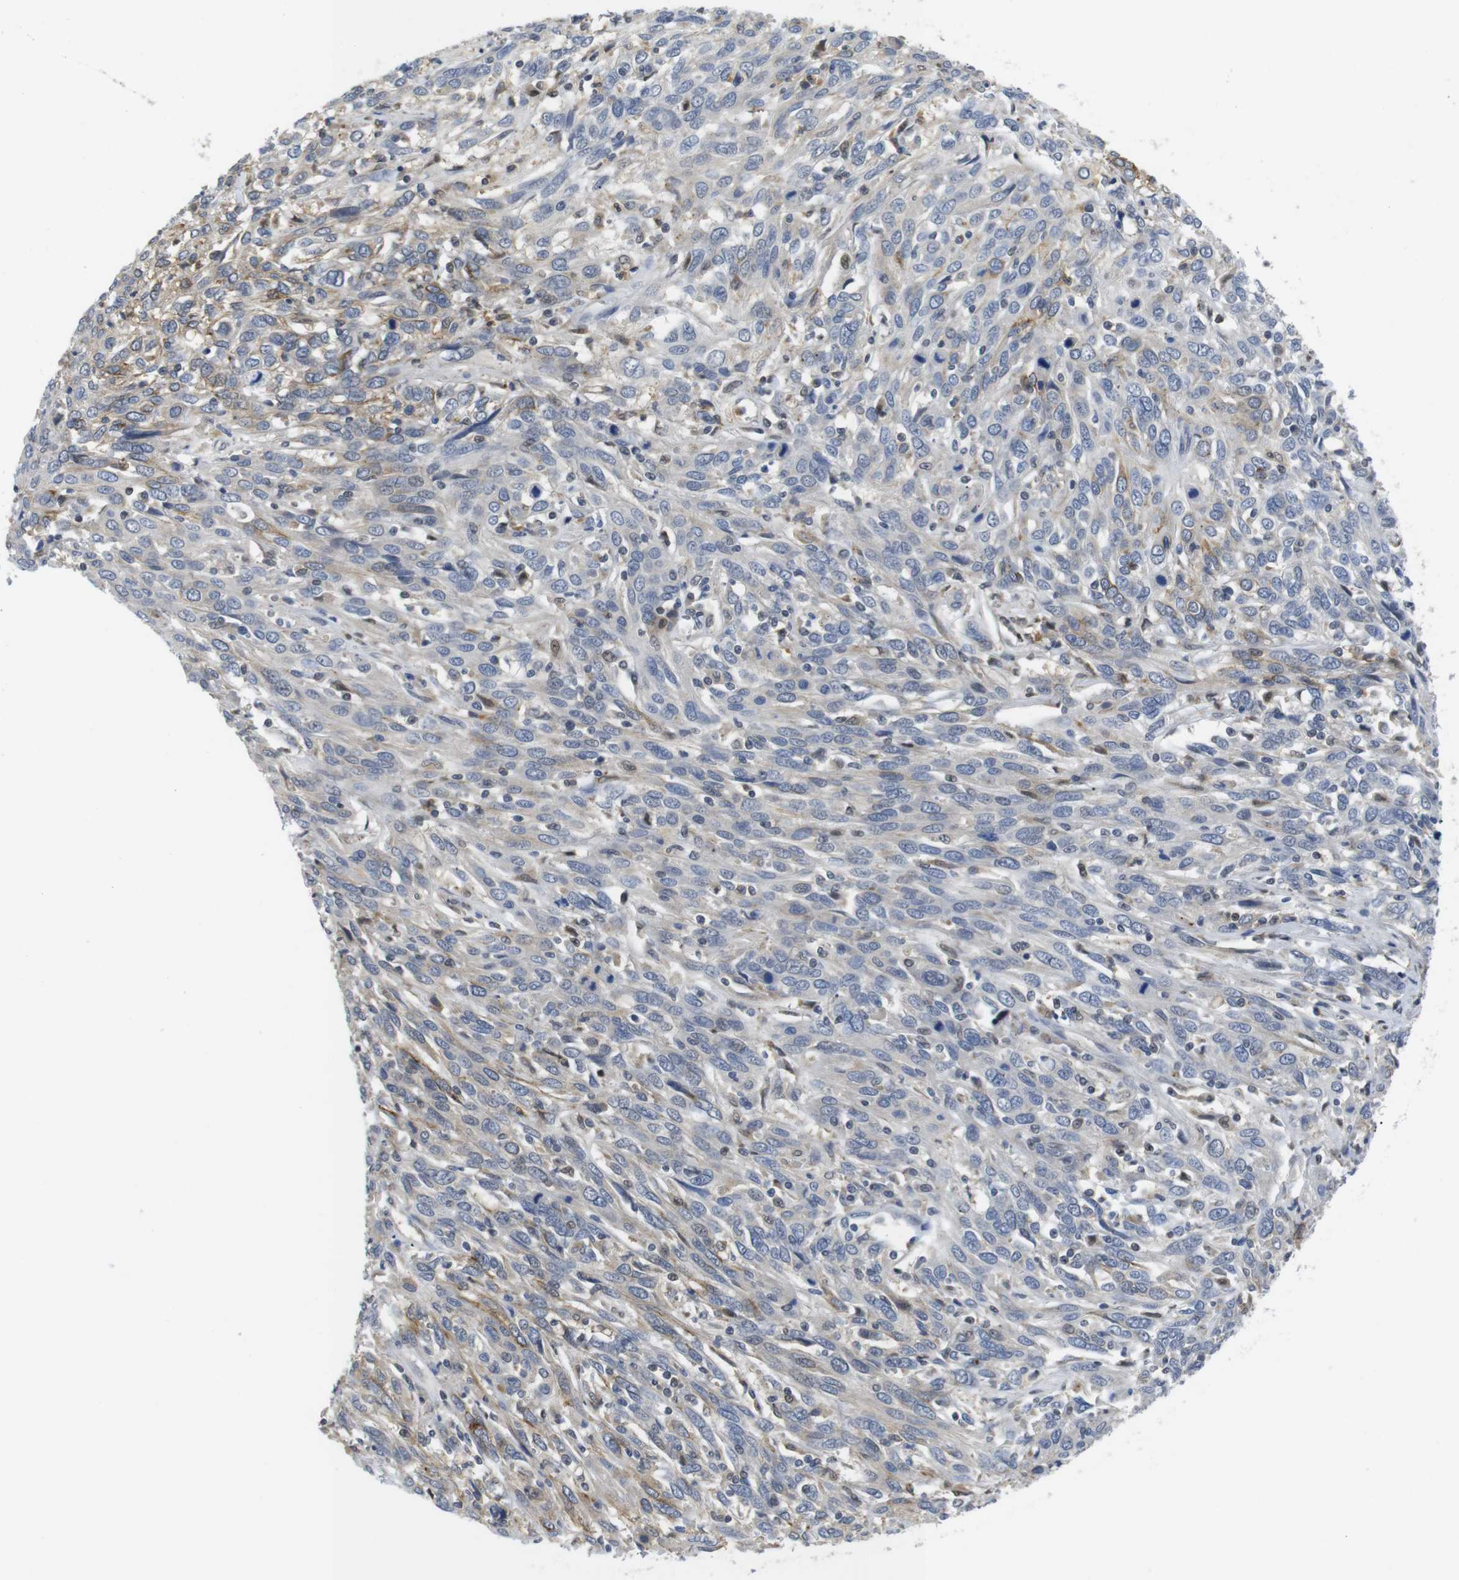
{"staining": {"intensity": "weak", "quantity": "<25%", "location": "cytoplasmic/membranous"}, "tissue": "cervical cancer", "cell_type": "Tumor cells", "image_type": "cancer", "snomed": [{"axis": "morphology", "description": "Squamous cell carcinoma, NOS"}, {"axis": "topography", "description": "Cervix"}], "caption": "High magnification brightfield microscopy of cervical cancer stained with DAB (brown) and counterstained with hematoxylin (blue): tumor cells show no significant expression.", "gene": "FNTA", "patient": {"sex": "female", "age": 46}}